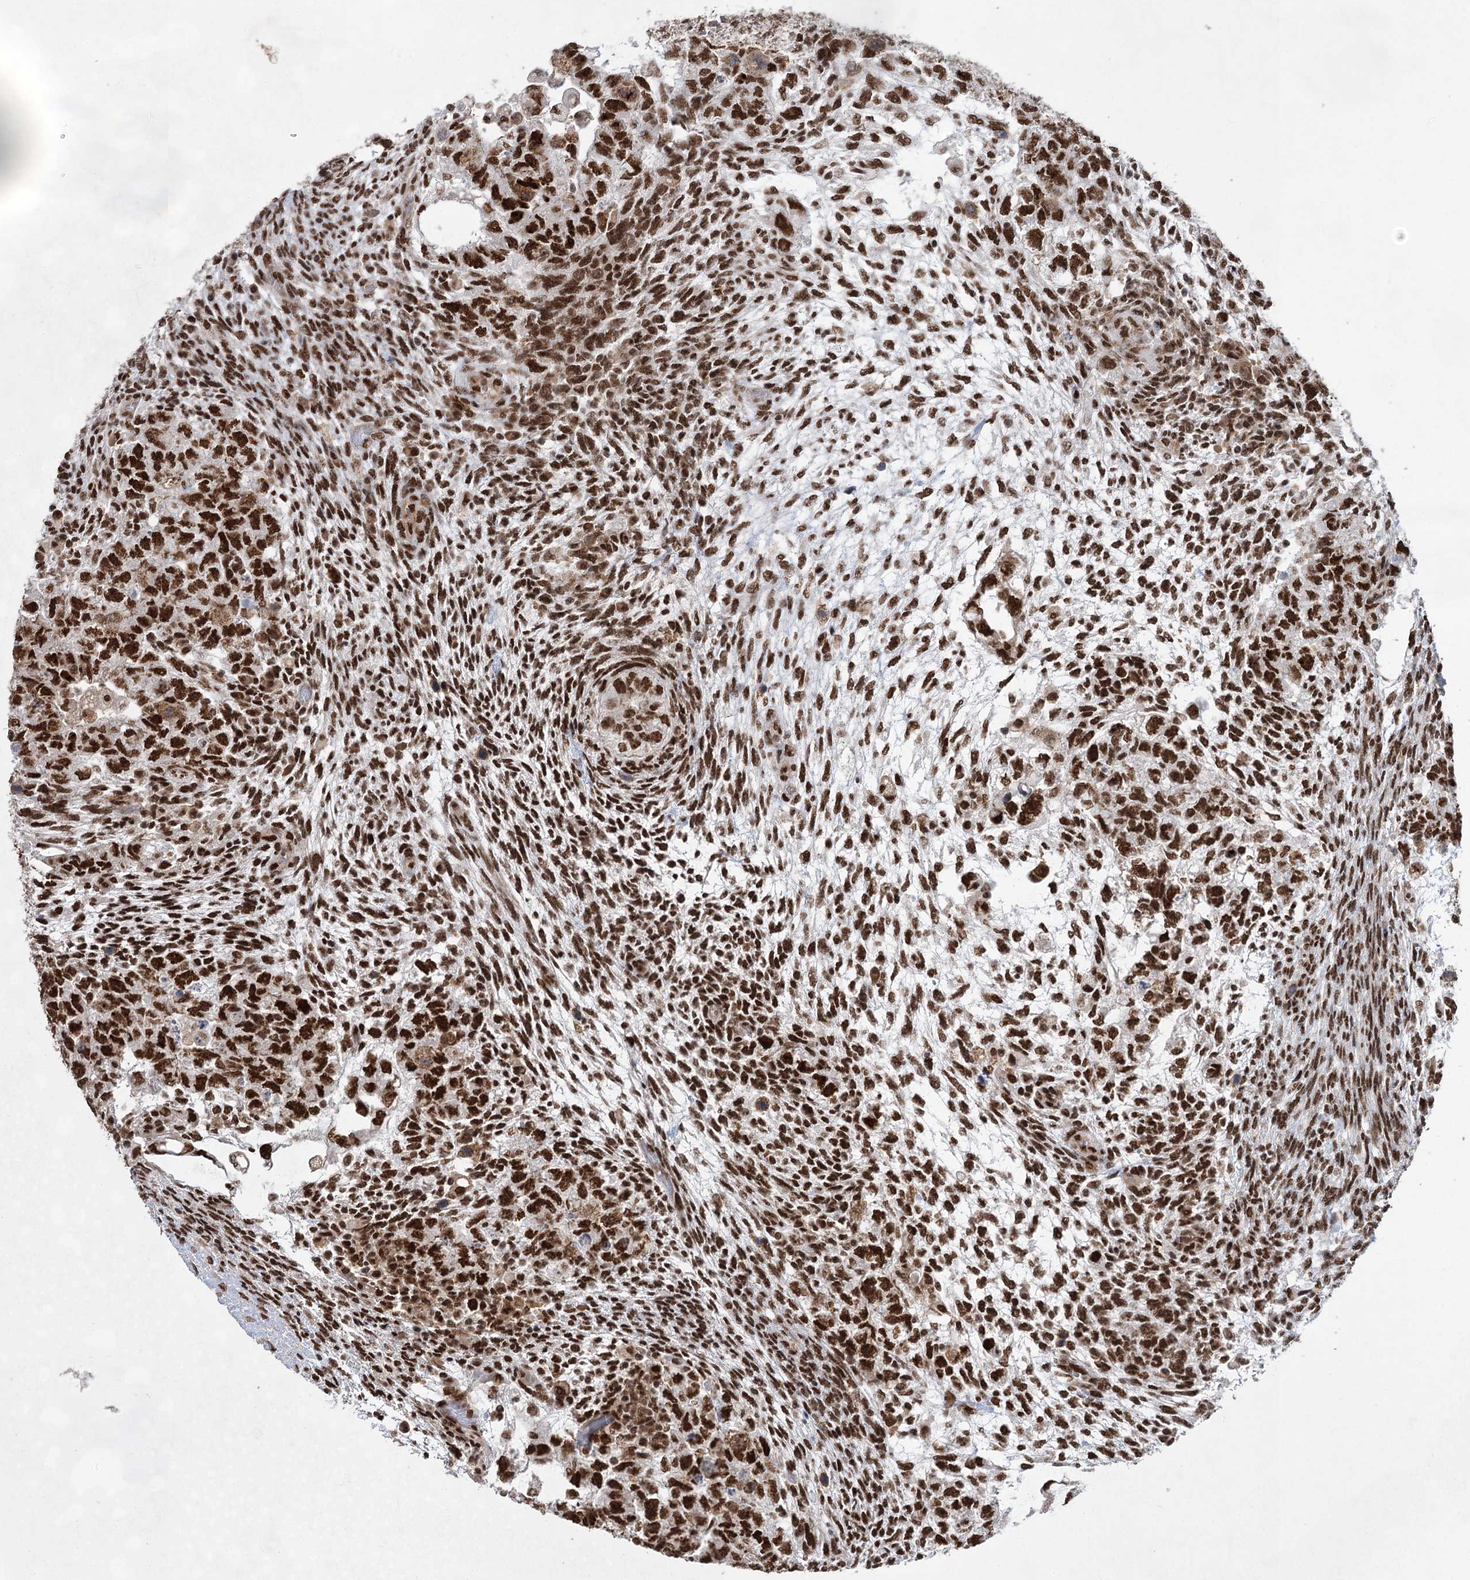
{"staining": {"intensity": "strong", "quantity": ">75%", "location": "nuclear"}, "tissue": "testis cancer", "cell_type": "Tumor cells", "image_type": "cancer", "snomed": [{"axis": "morphology", "description": "Normal tissue, NOS"}, {"axis": "morphology", "description": "Carcinoma, Embryonal, NOS"}, {"axis": "topography", "description": "Testis"}], "caption": "Tumor cells display high levels of strong nuclear expression in approximately >75% of cells in testis cancer (embryonal carcinoma).", "gene": "ZCCHC8", "patient": {"sex": "male", "age": 36}}